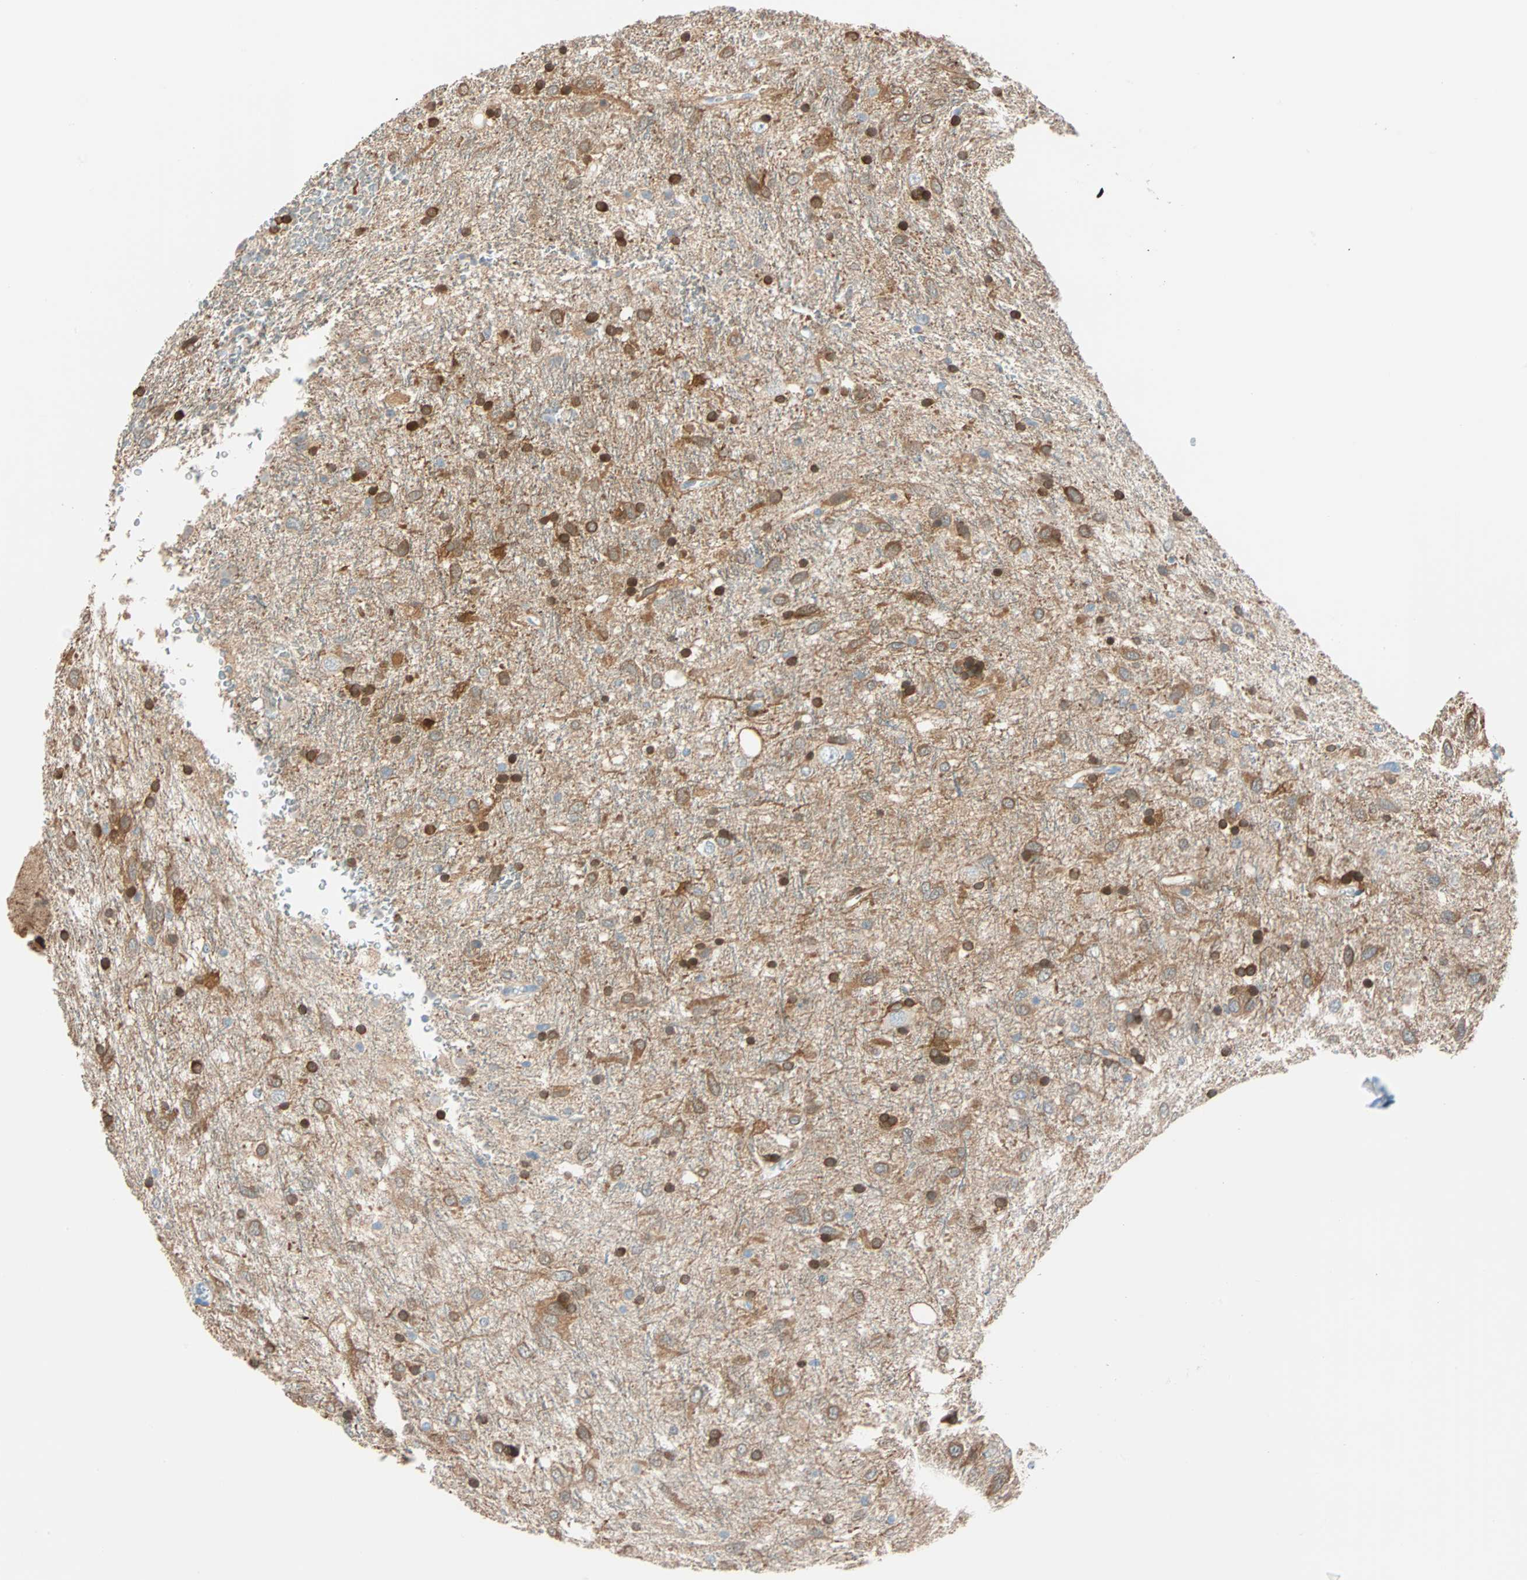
{"staining": {"intensity": "strong", "quantity": "25%-75%", "location": "cytoplasmic/membranous"}, "tissue": "glioma", "cell_type": "Tumor cells", "image_type": "cancer", "snomed": [{"axis": "morphology", "description": "Normal tissue, NOS"}, {"axis": "morphology", "description": "Glioma, malignant, High grade"}, {"axis": "topography", "description": "Cerebral cortex"}], "caption": "Immunohistochemical staining of human glioma demonstrates high levels of strong cytoplasmic/membranous expression in approximately 25%-75% of tumor cells.", "gene": "ATF6", "patient": {"sex": "male", "age": 56}}